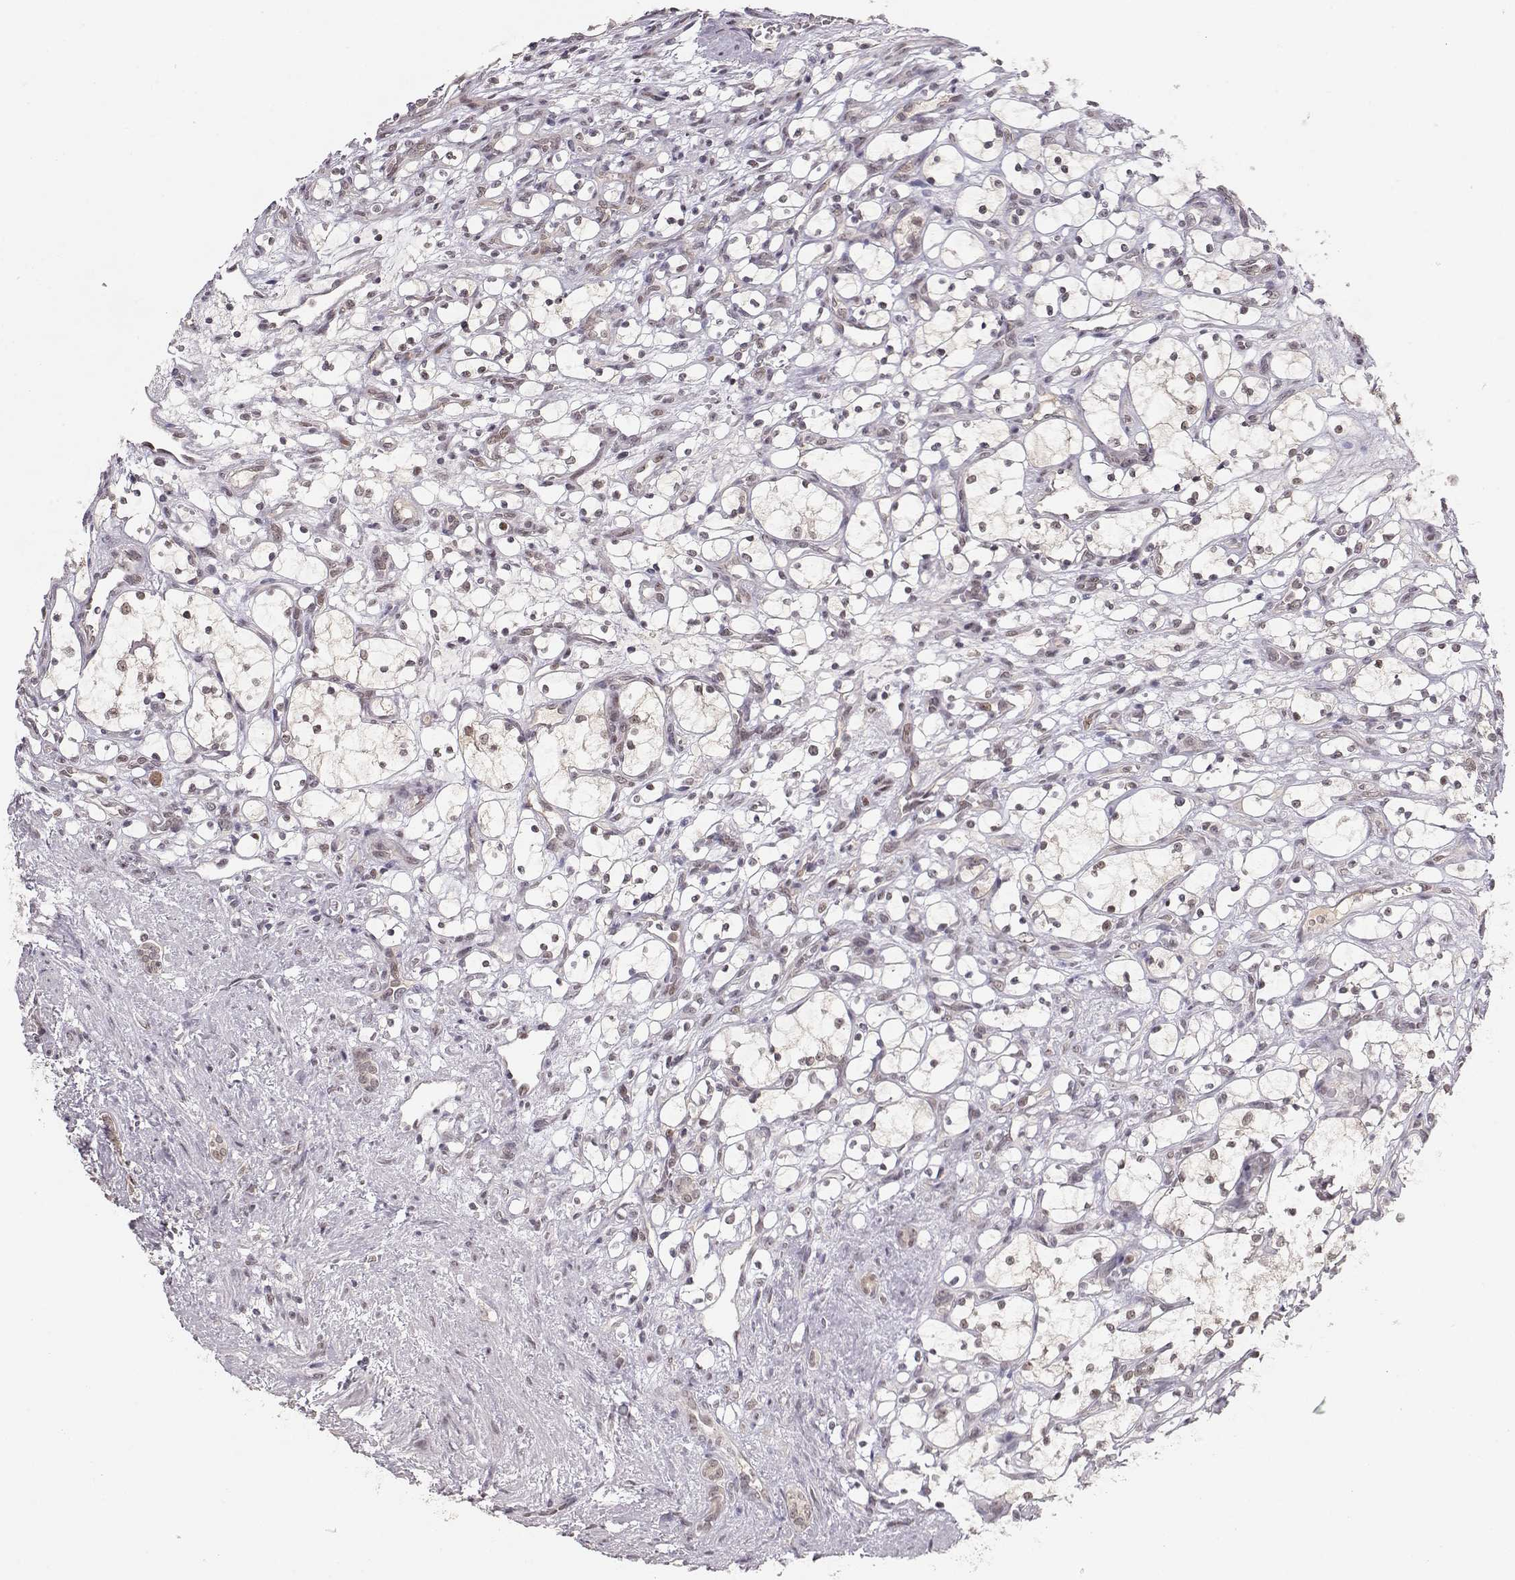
{"staining": {"intensity": "weak", "quantity": "<25%", "location": "nuclear"}, "tissue": "renal cancer", "cell_type": "Tumor cells", "image_type": "cancer", "snomed": [{"axis": "morphology", "description": "Adenocarcinoma, NOS"}, {"axis": "topography", "description": "Kidney"}], "caption": "An immunohistochemistry (IHC) micrograph of renal cancer (adenocarcinoma) is shown. There is no staining in tumor cells of renal cancer (adenocarcinoma). (Stains: DAB immunohistochemistry with hematoxylin counter stain, Microscopy: brightfield microscopy at high magnification).", "gene": "CSNK2A1", "patient": {"sex": "female", "age": 69}}